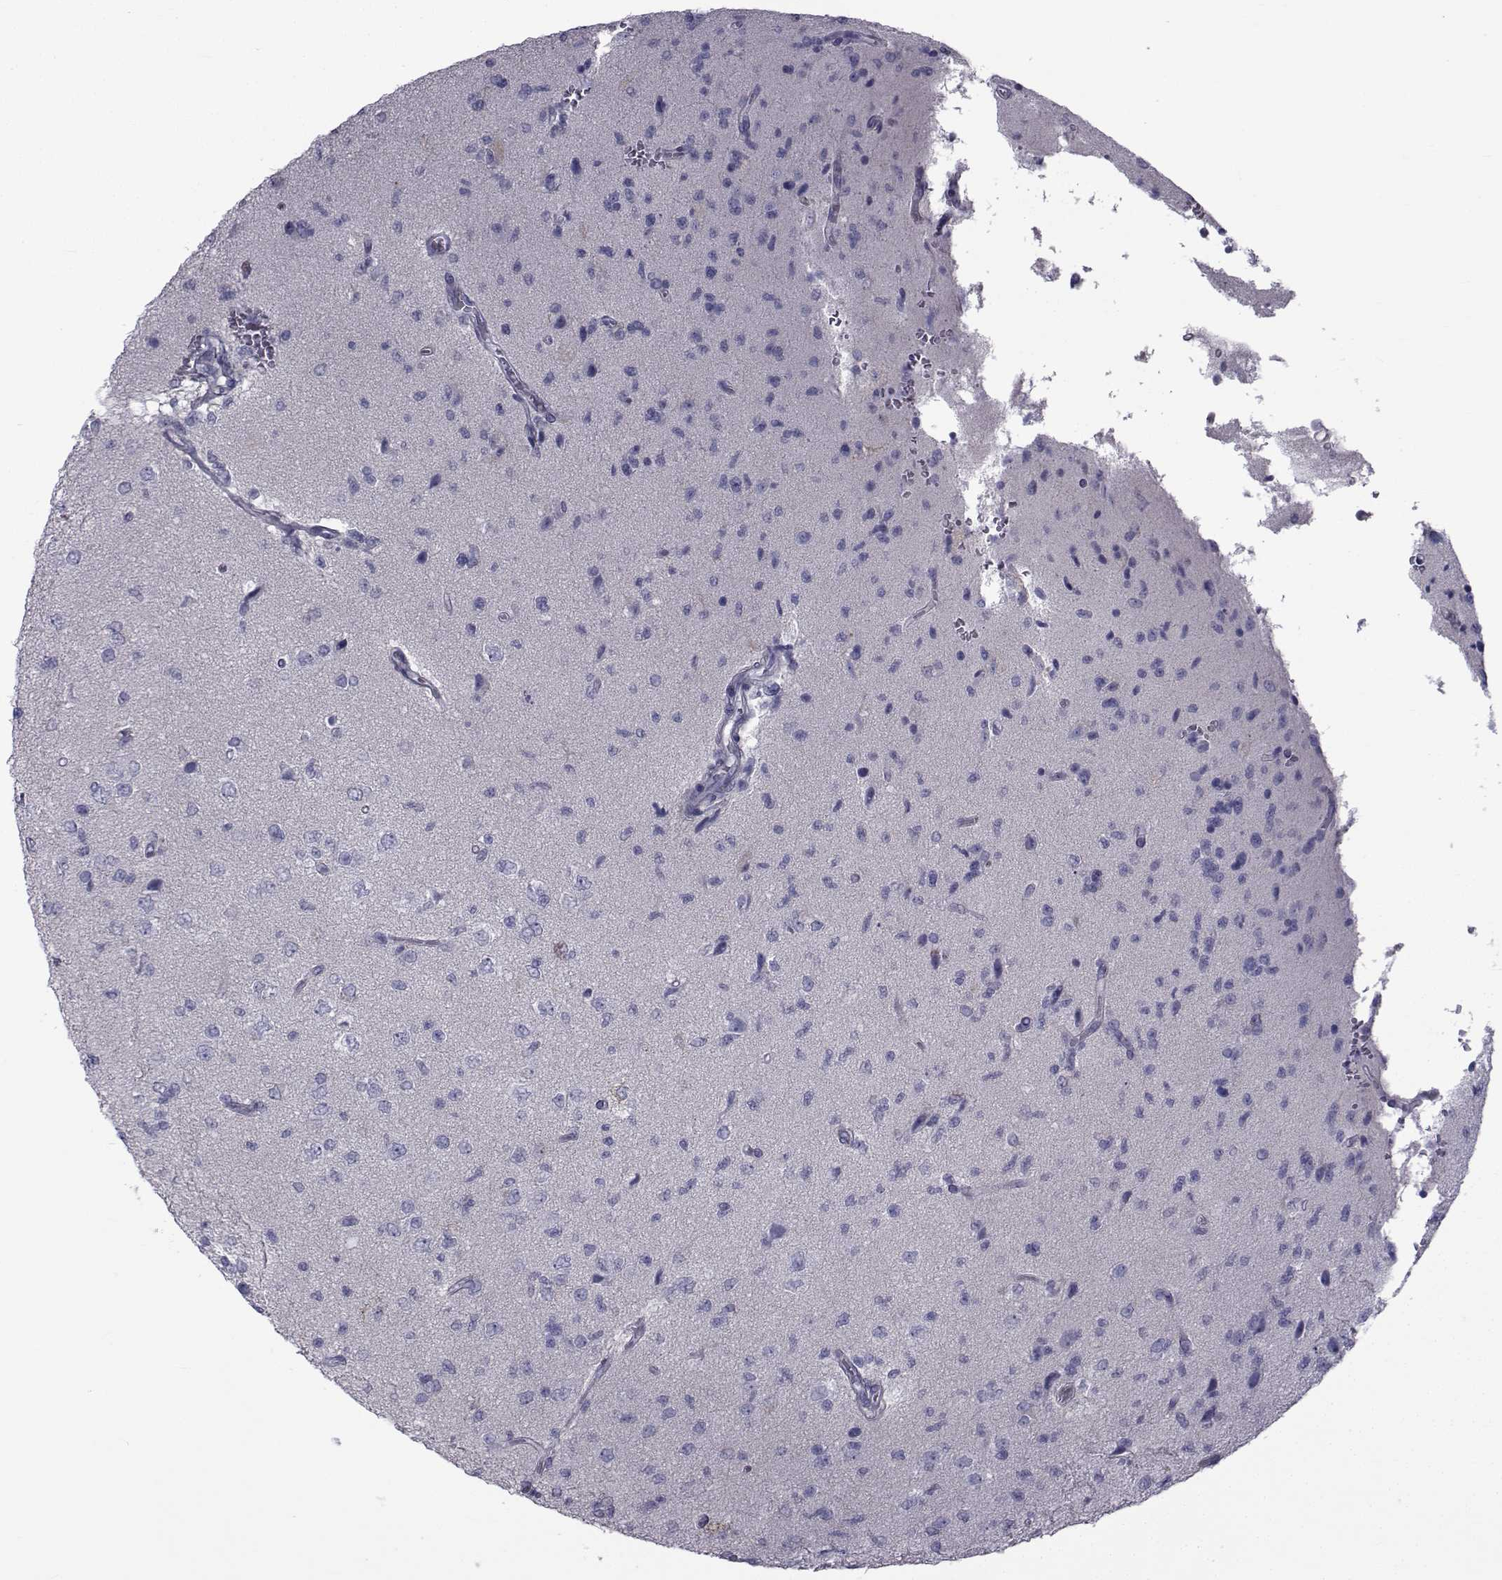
{"staining": {"intensity": "negative", "quantity": "none", "location": "none"}, "tissue": "glioma", "cell_type": "Tumor cells", "image_type": "cancer", "snomed": [{"axis": "morphology", "description": "Glioma, malignant, High grade"}, {"axis": "topography", "description": "Brain"}], "caption": "Tumor cells show no significant positivity in glioma.", "gene": "FDXR", "patient": {"sex": "male", "age": 56}}